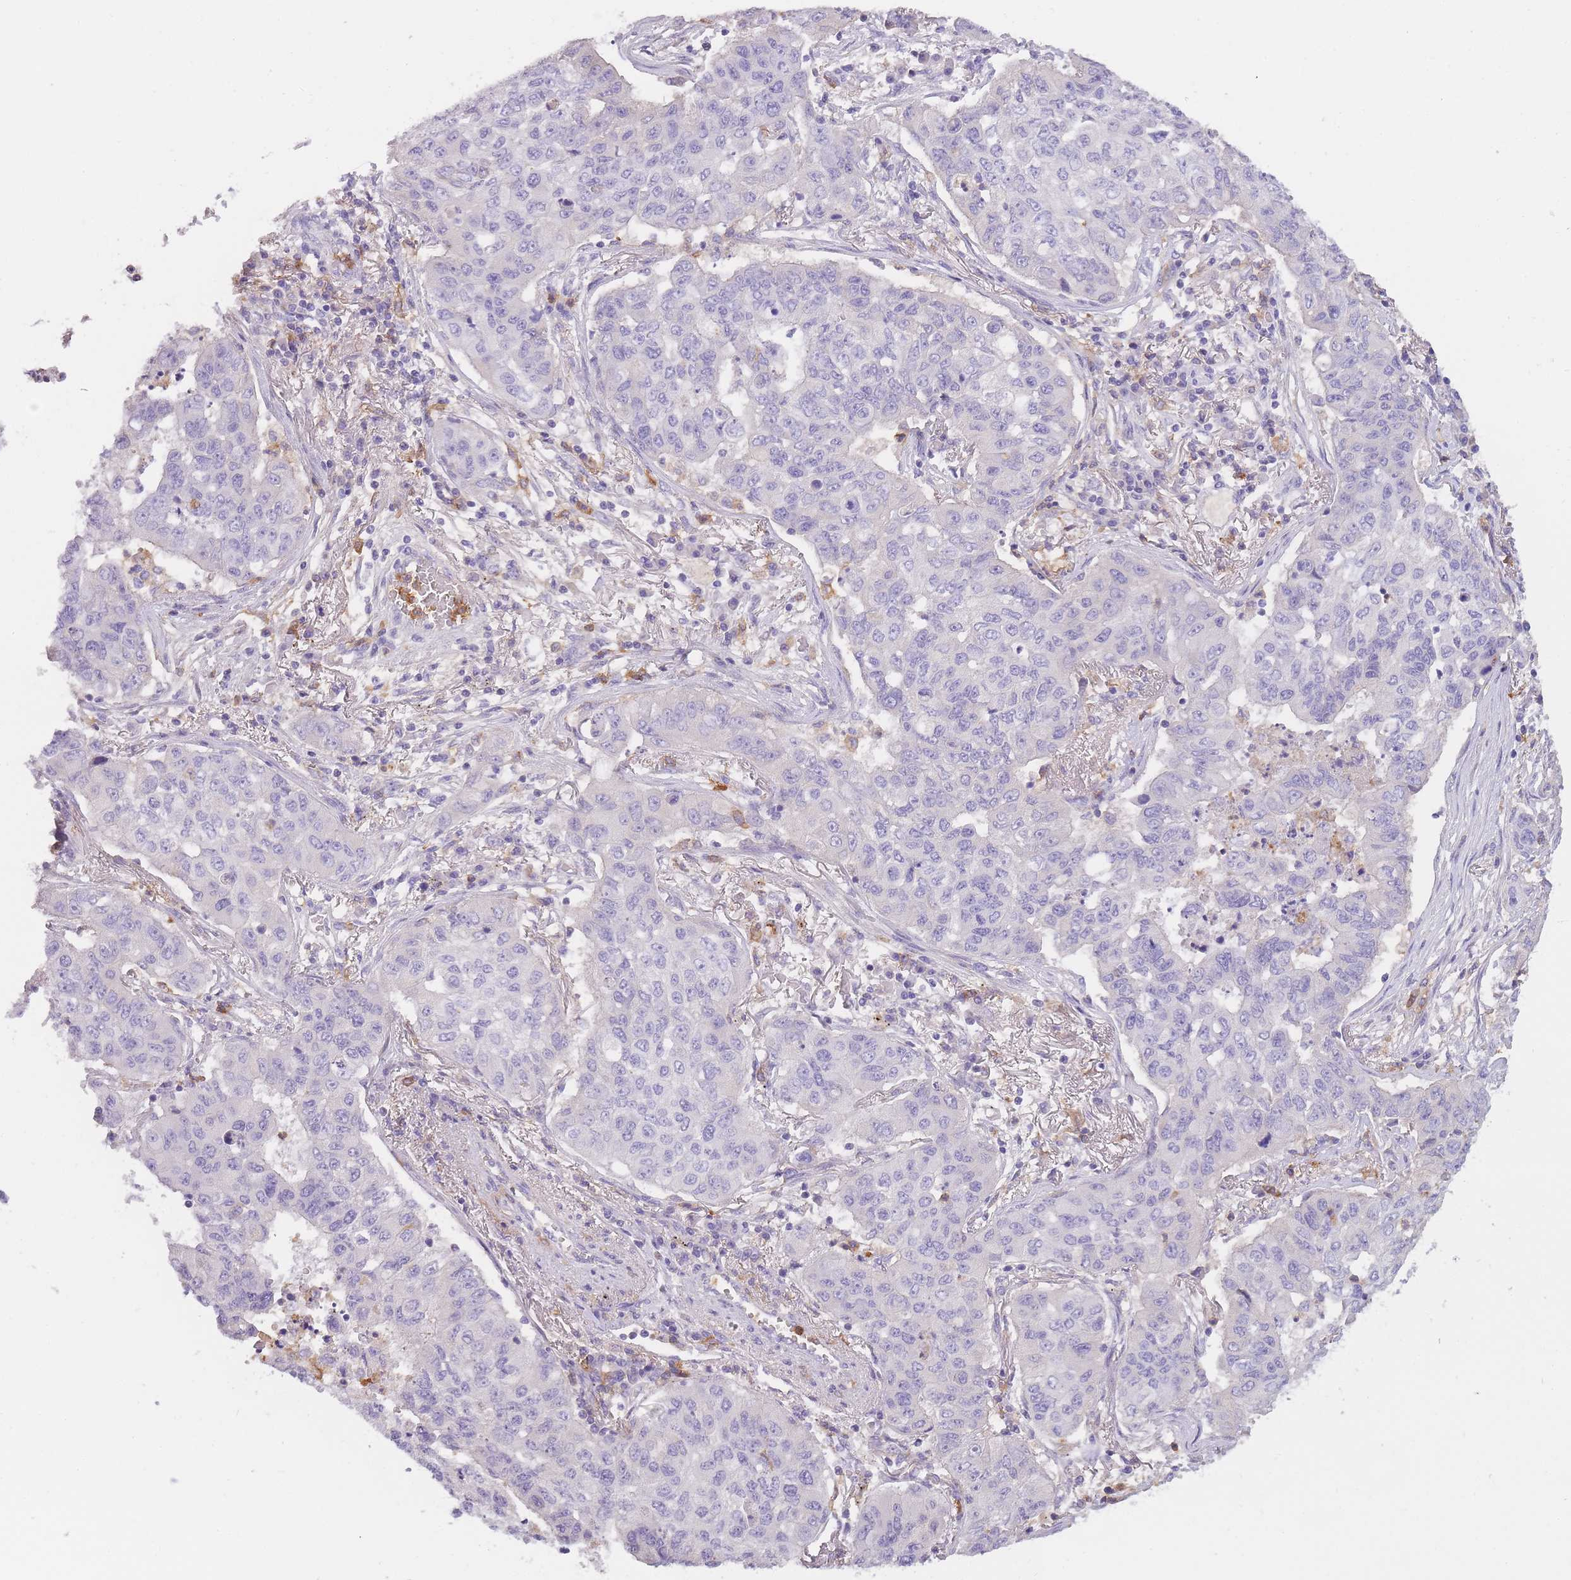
{"staining": {"intensity": "negative", "quantity": "none", "location": "none"}, "tissue": "lung cancer", "cell_type": "Tumor cells", "image_type": "cancer", "snomed": [{"axis": "morphology", "description": "Squamous cell carcinoma, NOS"}, {"axis": "topography", "description": "Lung"}], "caption": "Immunohistochemistry (IHC) of lung squamous cell carcinoma exhibits no positivity in tumor cells.", "gene": "CR1L", "patient": {"sex": "male", "age": 74}}